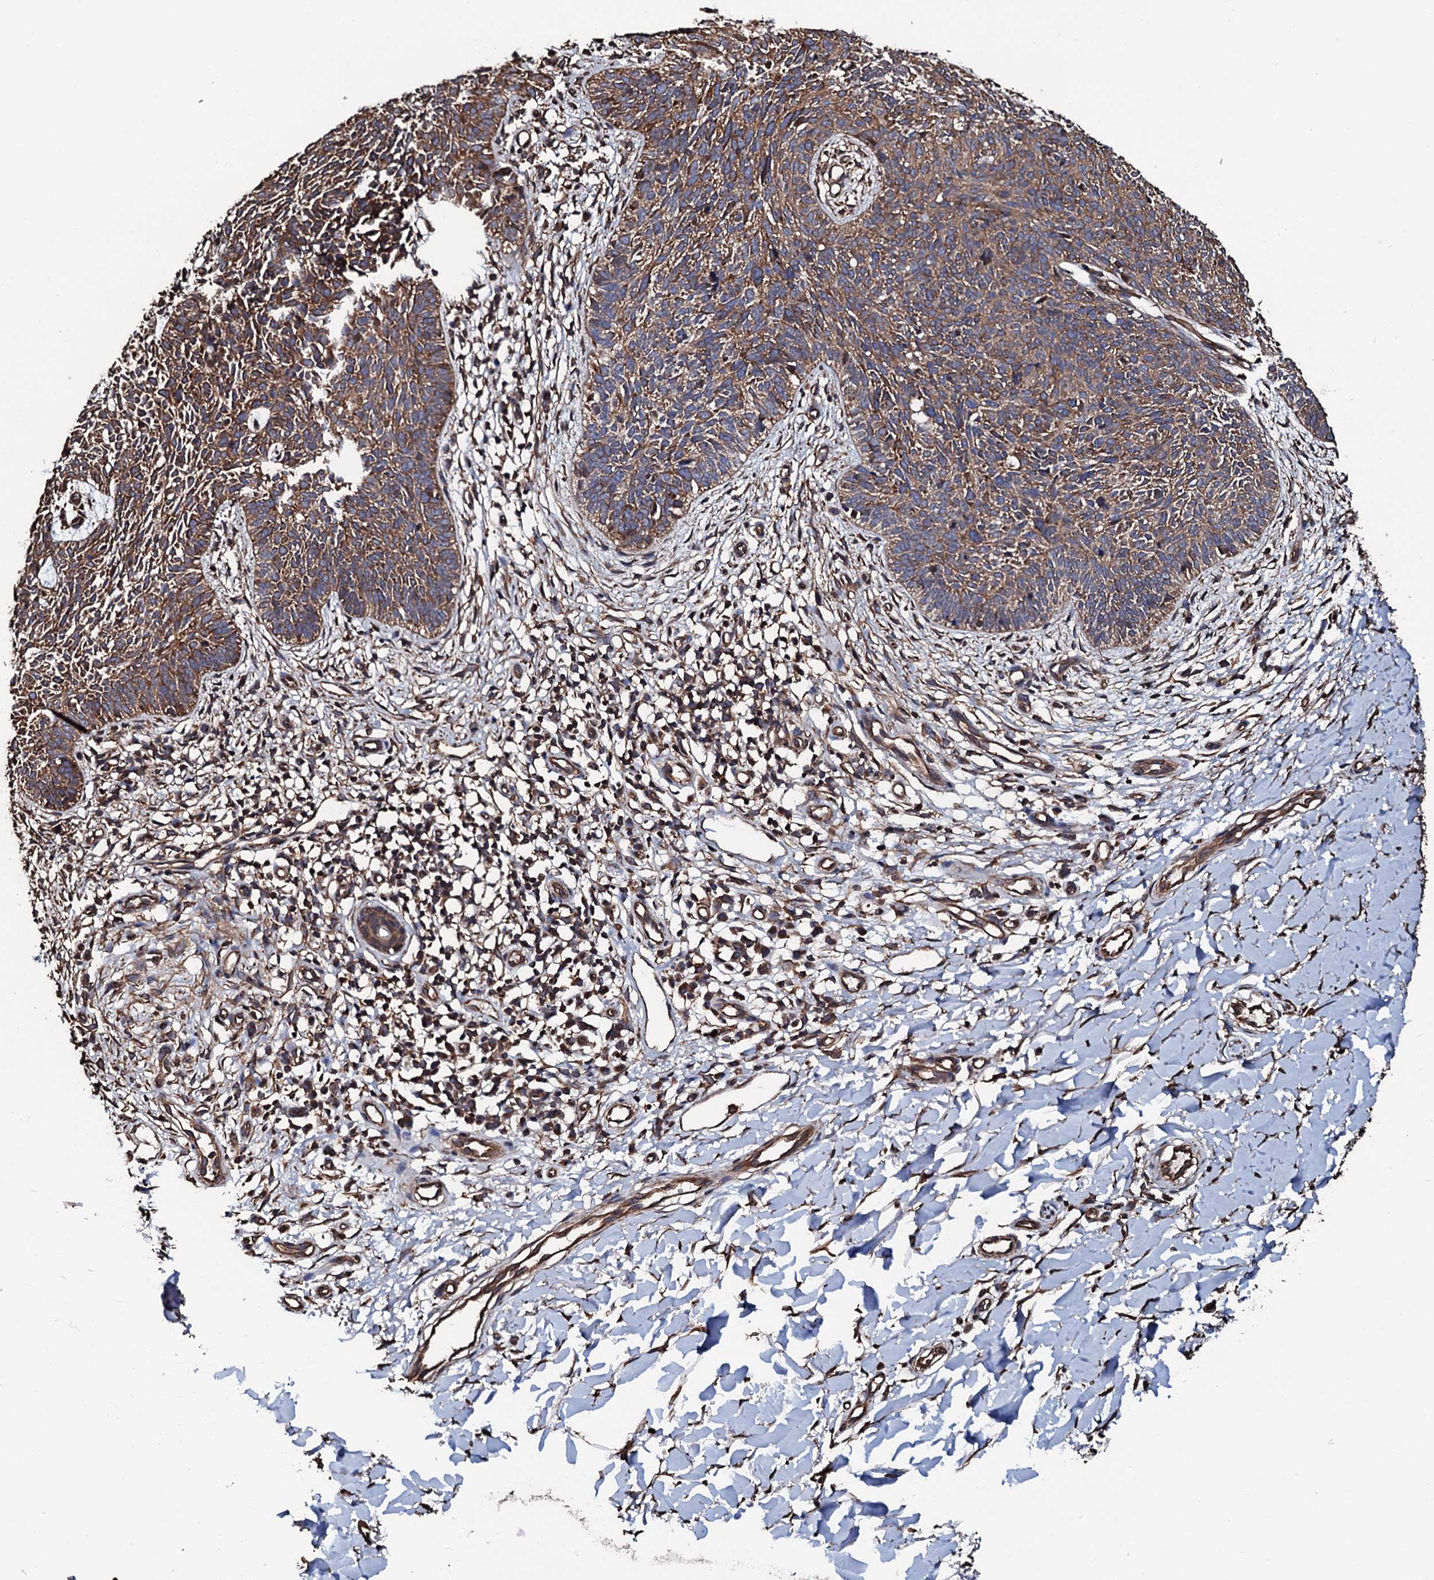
{"staining": {"intensity": "moderate", "quantity": ">75%", "location": "cytoplasmic/membranous"}, "tissue": "skin cancer", "cell_type": "Tumor cells", "image_type": "cancer", "snomed": [{"axis": "morphology", "description": "Basal cell carcinoma"}, {"axis": "topography", "description": "Skin"}], "caption": "Moderate cytoplasmic/membranous protein staining is appreciated in about >75% of tumor cells in skin cancer.", "gene": "CKAP5", "patient": {"sex": "female", "age": 66}}